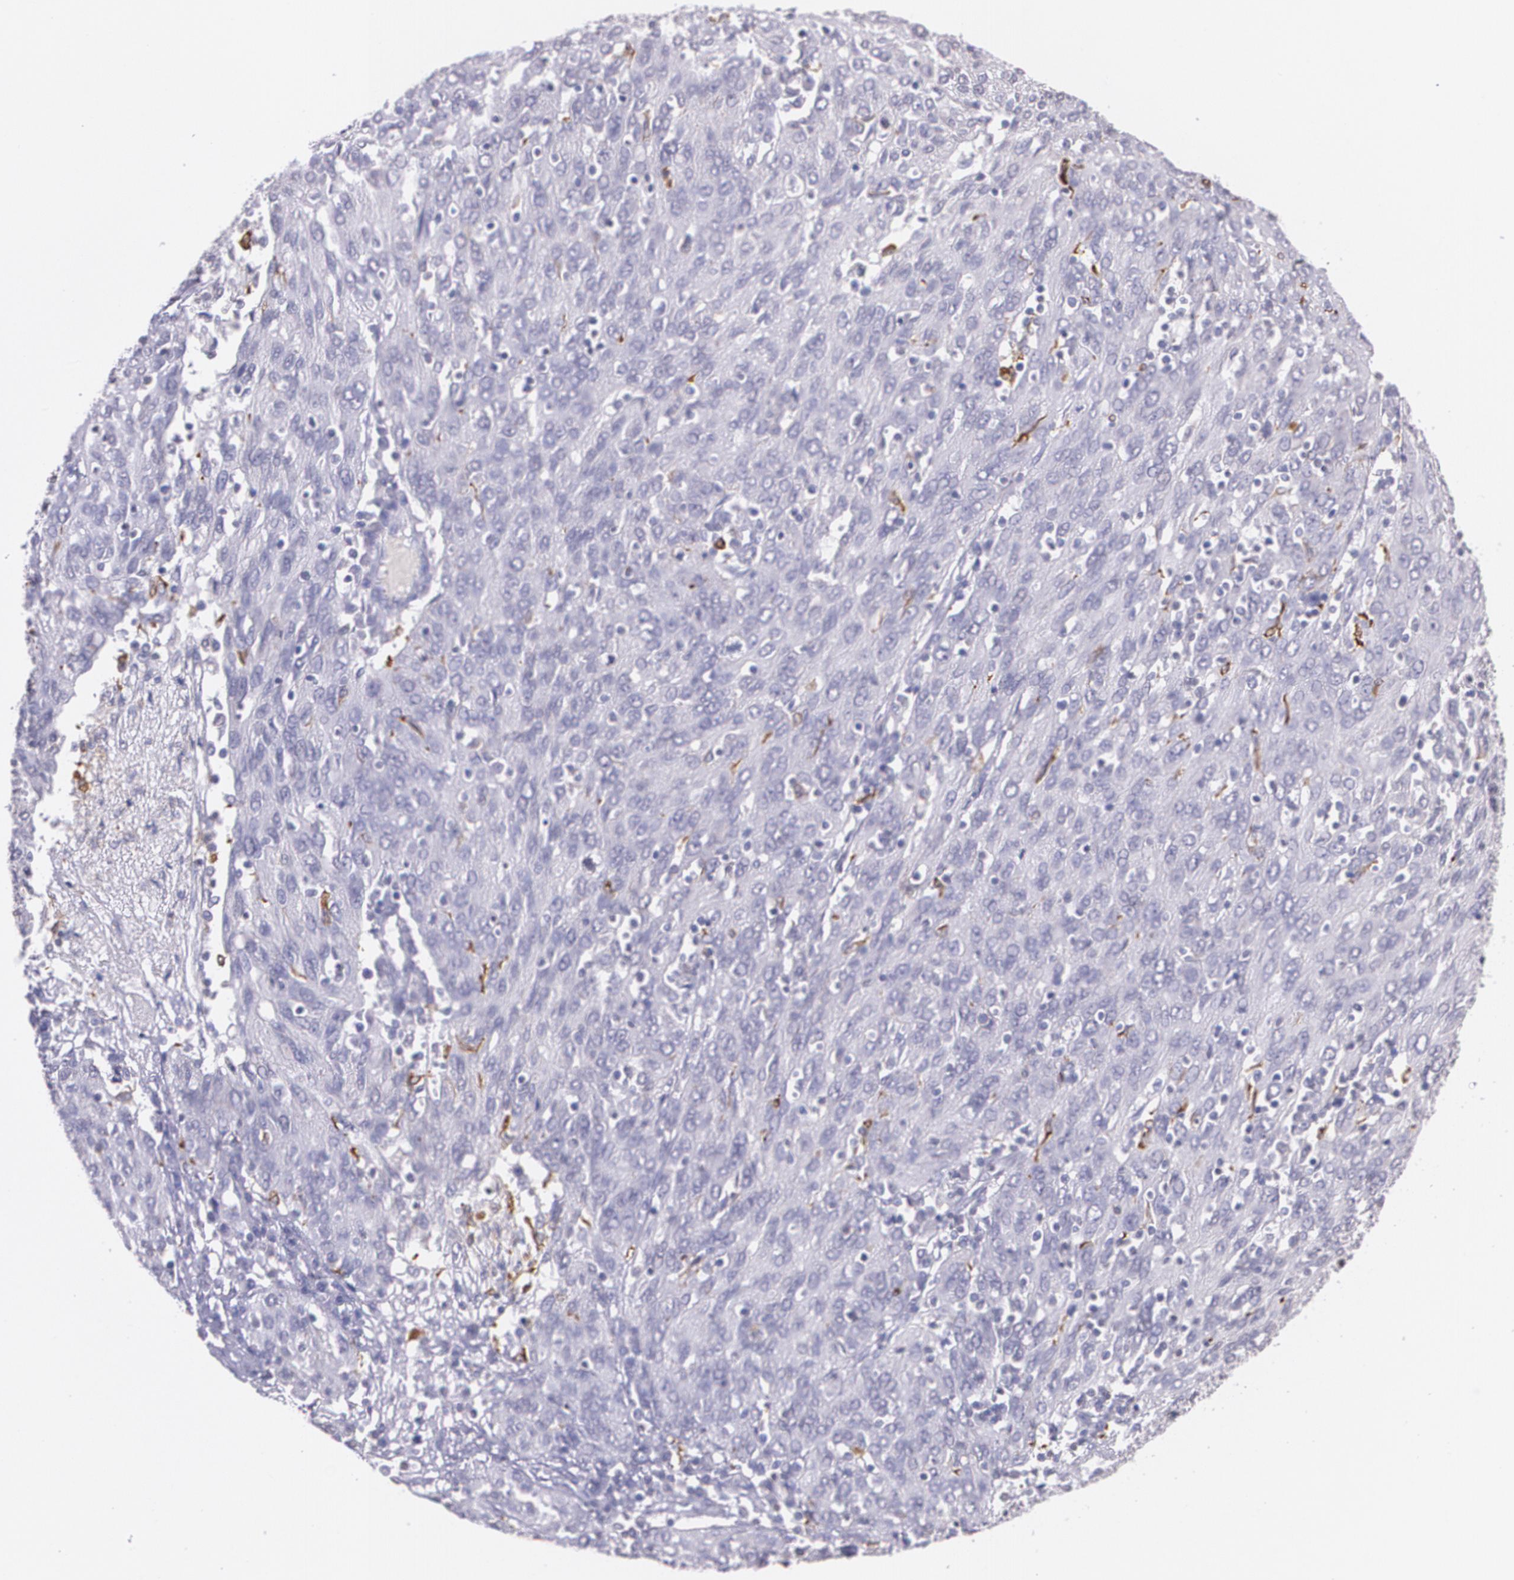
{"staining": {"intensity": "negative", "quantity": "none", "location": "none"}, "tissue": "ovarian cancer", "cell_type": "Tumor cells", "image_type": "cancer", "snomed": [{"axis": "morphology", "description": "Carcinoma, endometroid"}, {"axis": "topography", "description": "Ovary"}], "caption": "Tumor cells are negative for protein expression in human ovarian endometroid carcinoma.", "gene": "RTN1", "patient": {"sex": "female", "age": 50}}